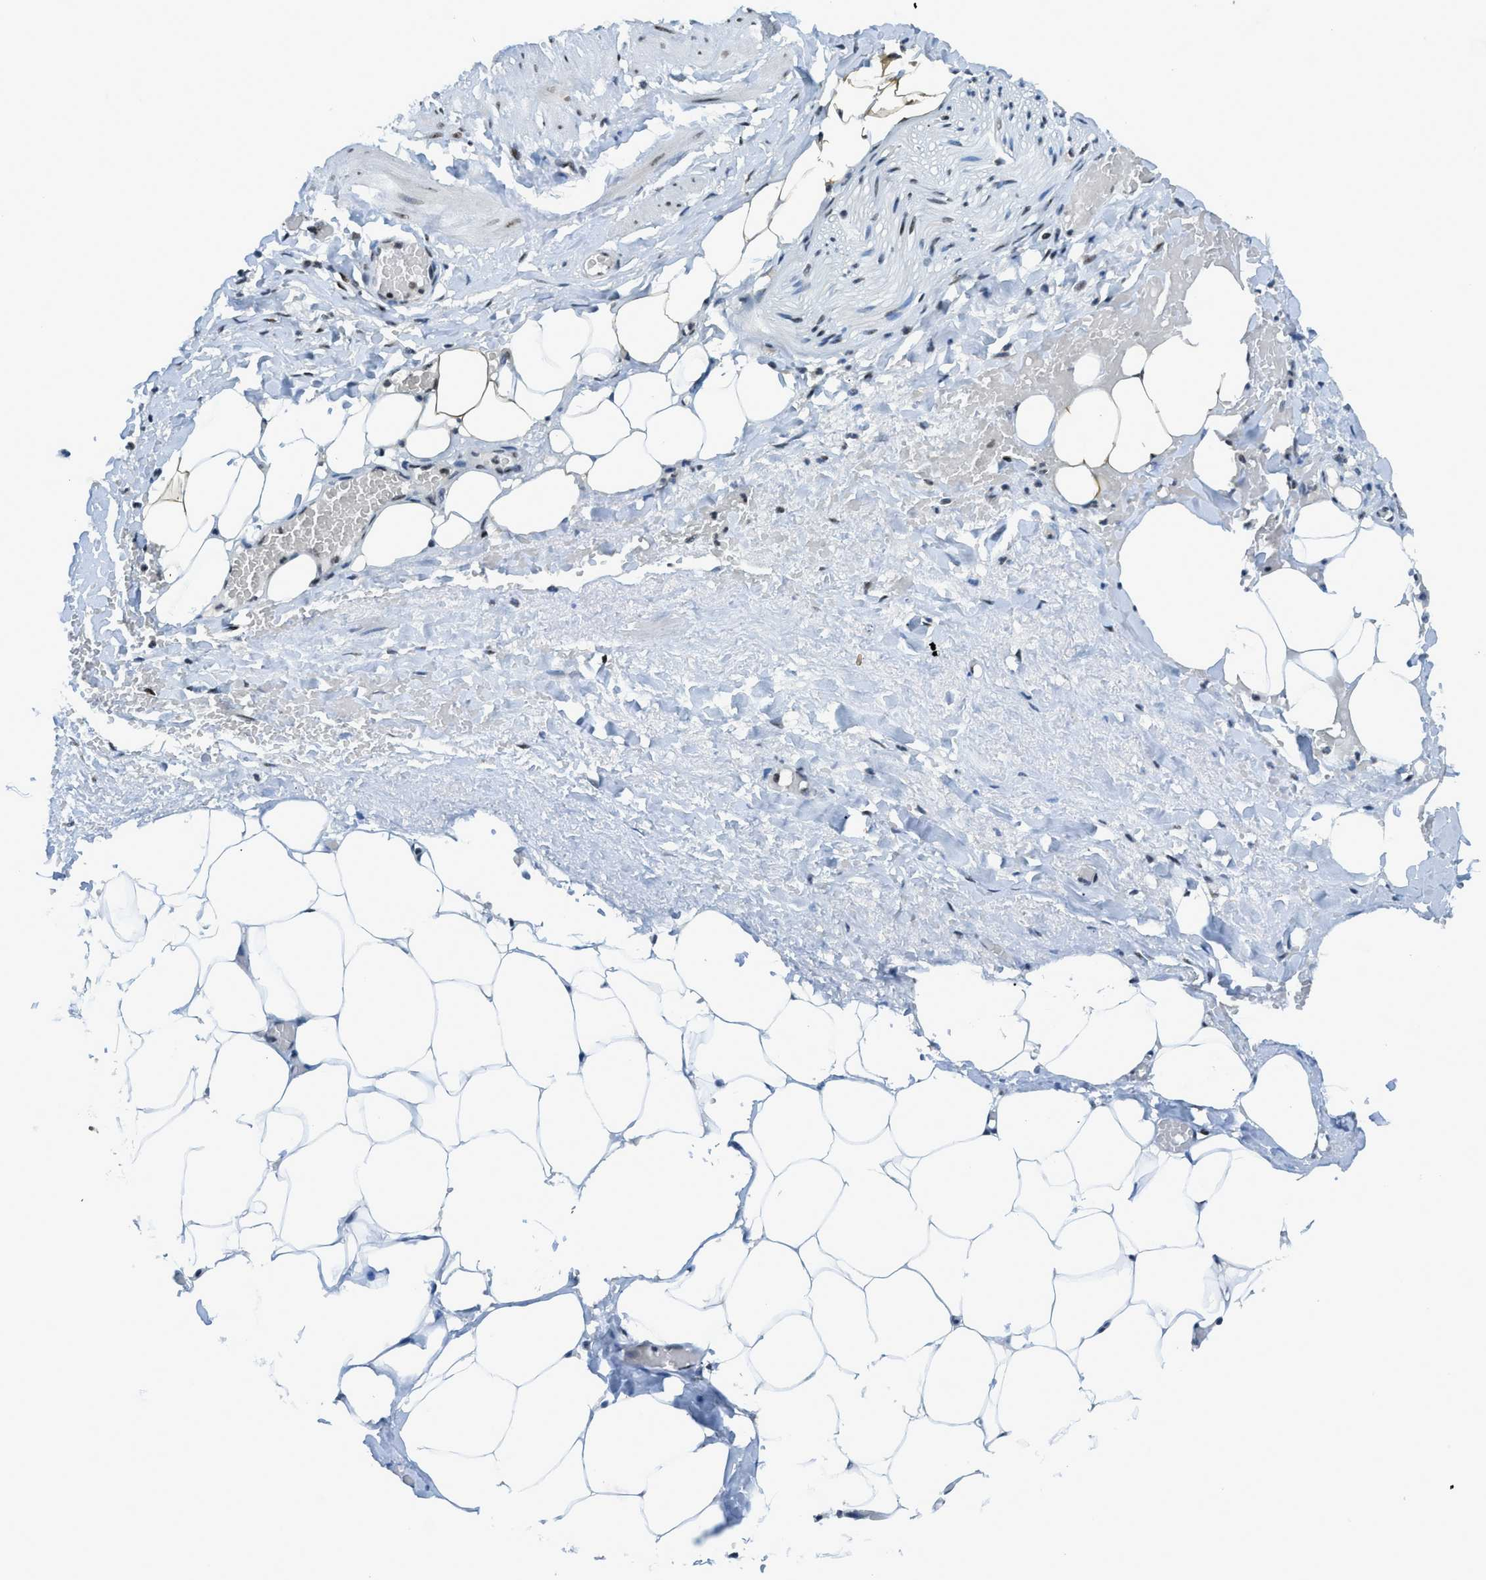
{"staining": {"intensity": "moderate", "quantity": ">75%", "location": "cytoplasmic/membranous,nuclear"}, "tissue": "adipose tissue", "cell_type": "Adipocytes", "image_type": "normal", "snomed": [{"axis": "morphology", "description": "Normal tissue, NOS"}, {"axis": "topography", "description": "Soft tissue"}, {"axis": "topography", "description": "Vascular tissue"}], "caption": "Protein expression analysis of benign adipose tissue exhibits moderate cytoplasmic/membranous,nuclear staining in approximately >75% of adipocytes. (DAB IHC with brightfield microscopy, high magnification).", "gene": "RAD51B", "patient": {"sex": "female", "age": 35}}